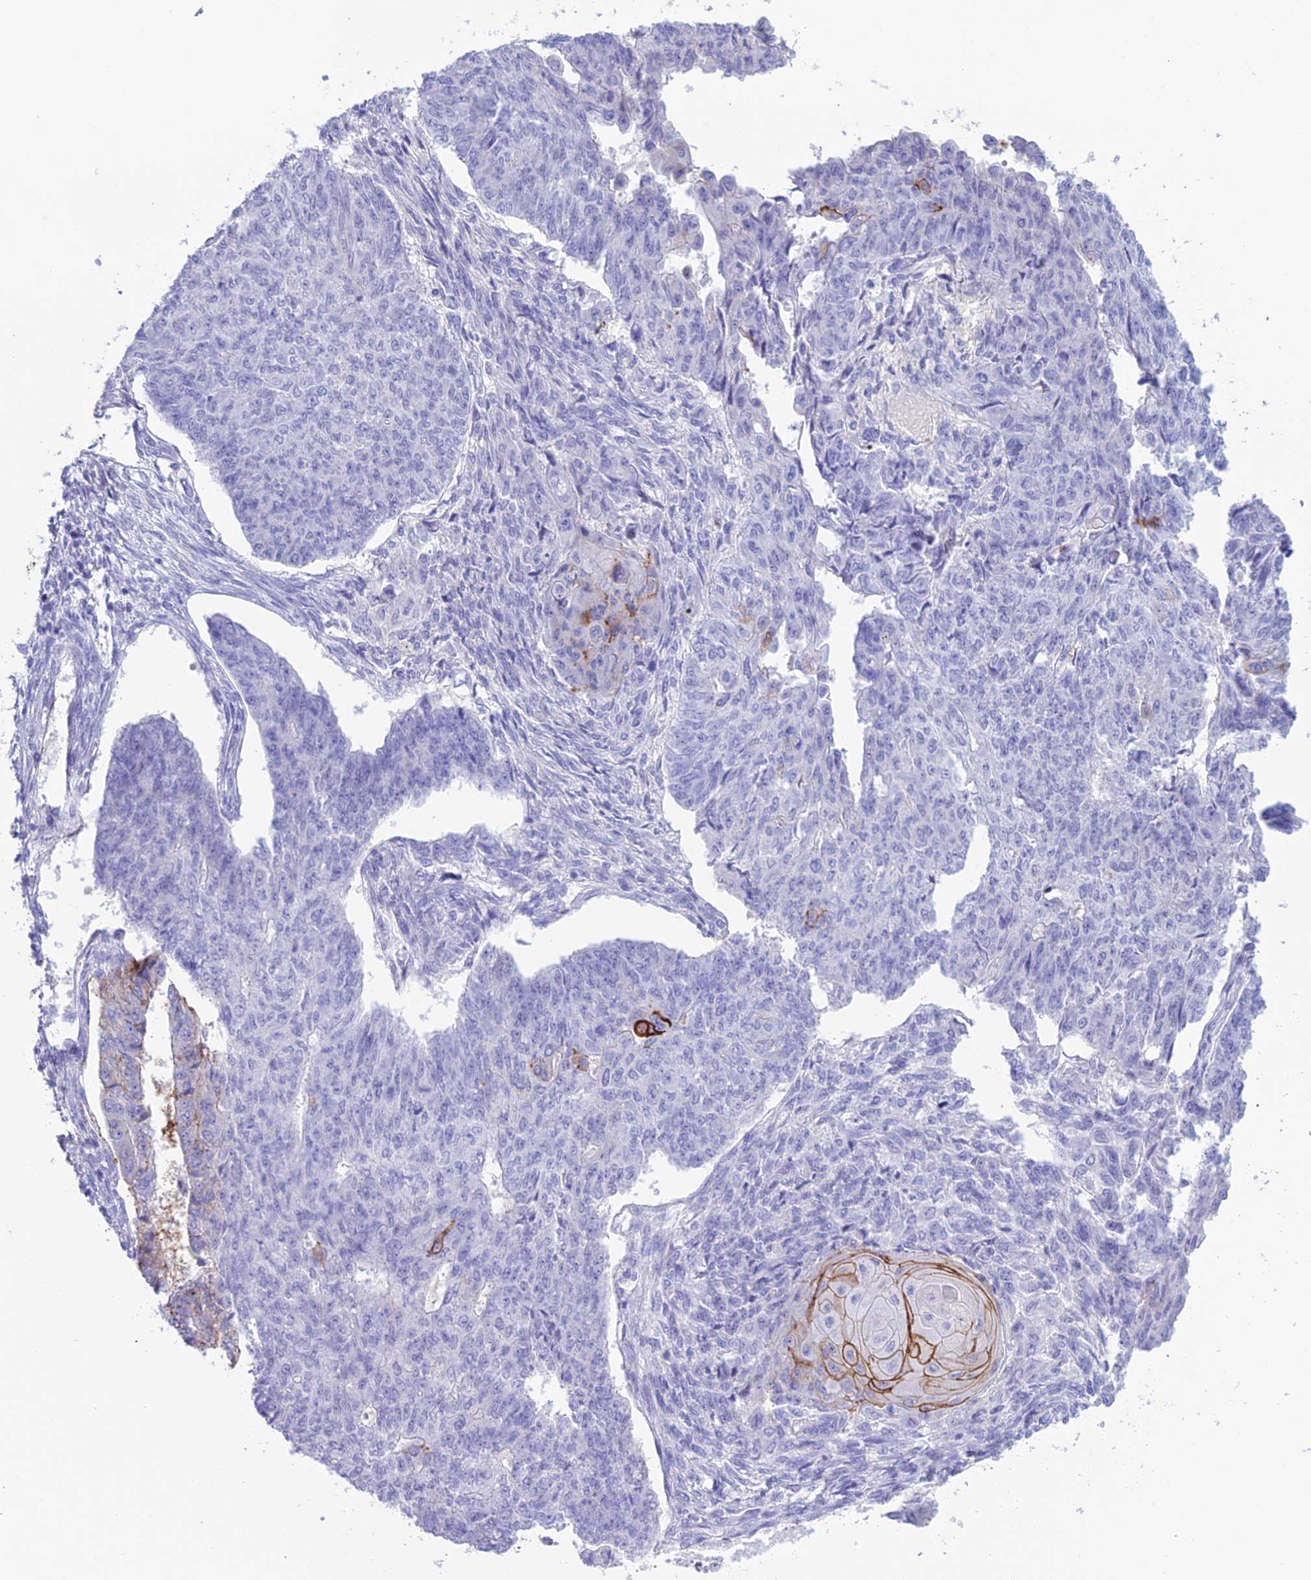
{"staining": {"intensity": "strong", "quantity": "<25%", "location": "cytoplasmic/membranous"}, "tissue": "endometrial cancer", "cell_type": "Tumor cells", "image_type": "cancer", "snomed": [{"axis": "morphology", "description": "Adenocarcinoma, NOS"}, {"axis": "topography", "description": "Endometrium"}], "caption": "Immunohistochemical staining of human endometrial cancer (adenocarcinoma) displays medium levels of strong cytoplasmic/membranous expression in about <25% of tumor cells.", "gene": "OR1Q1", "patient": {"sex": "female", "age": 32}}